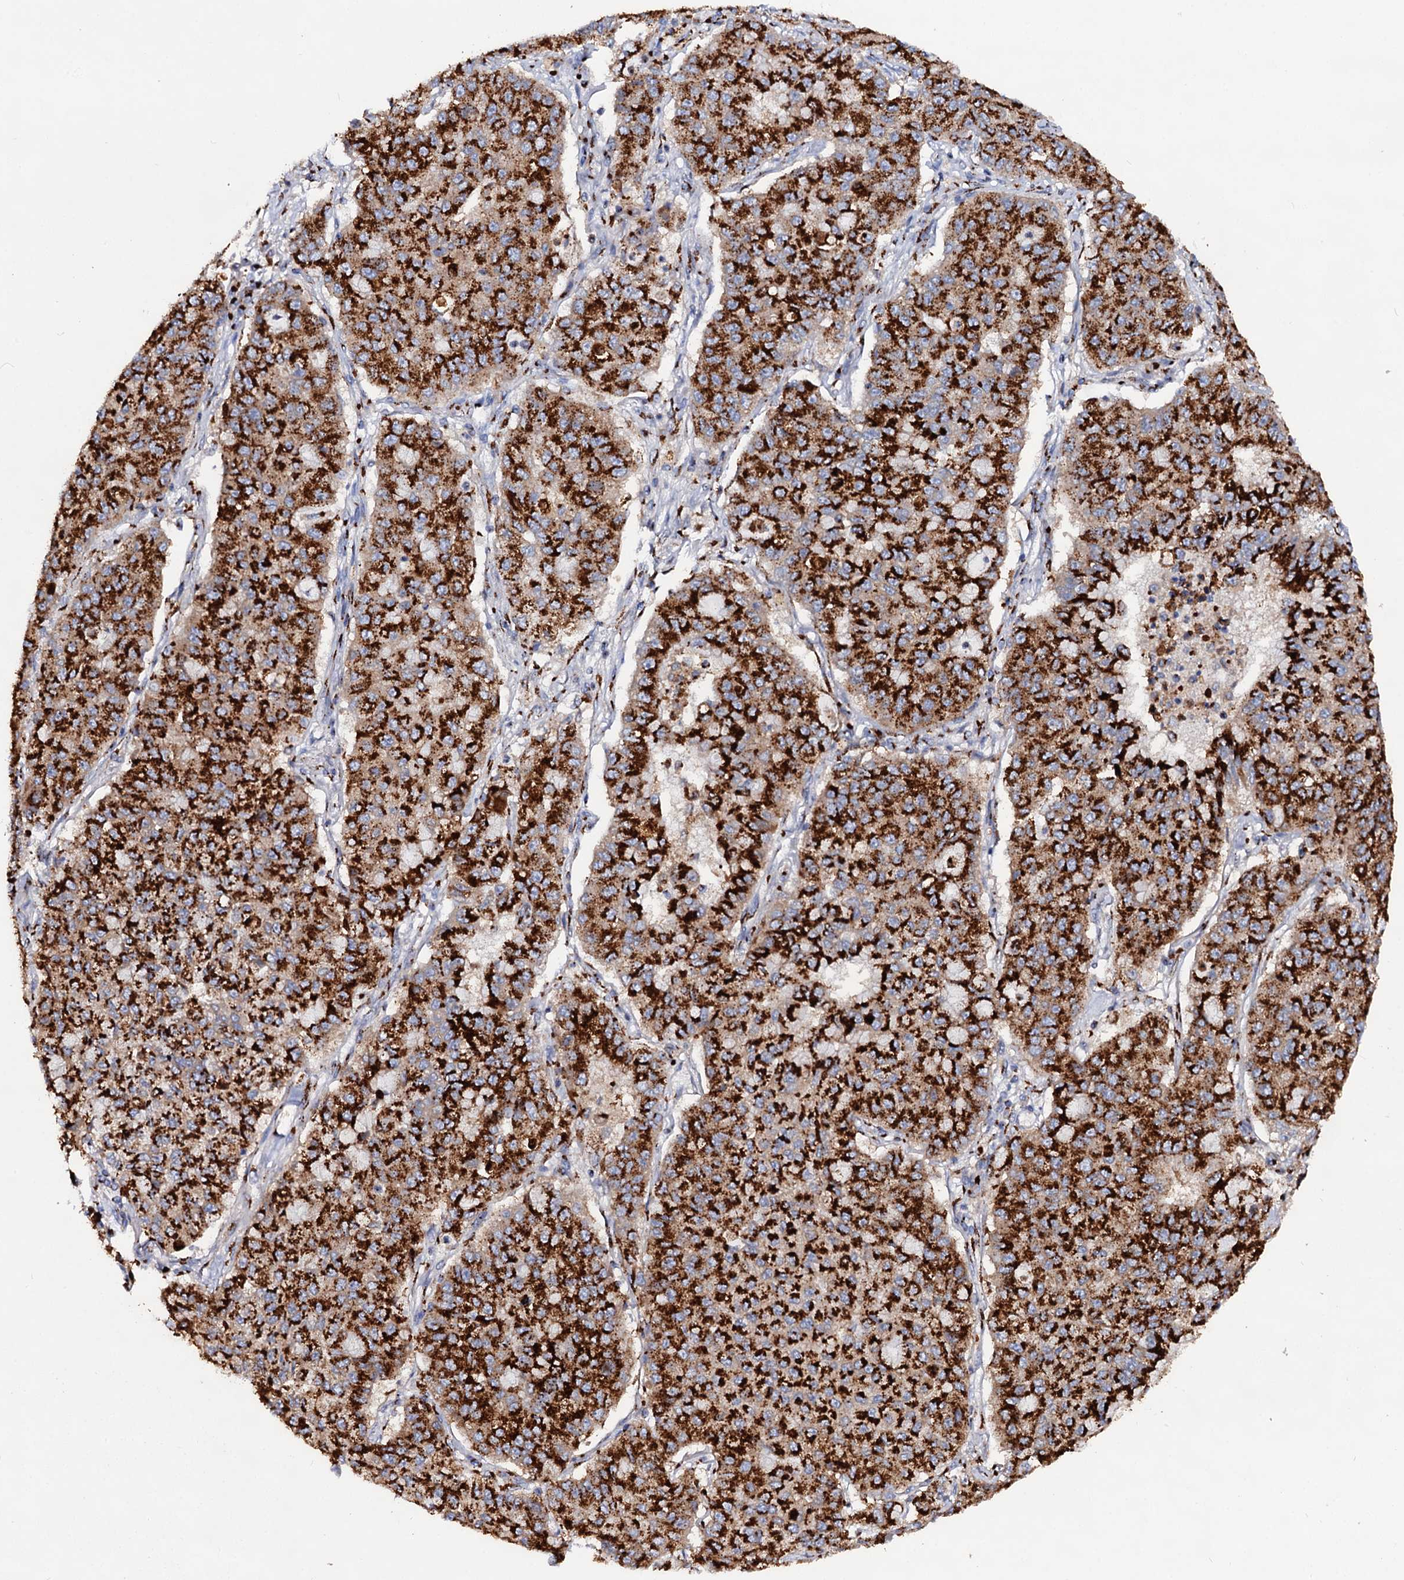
{"staining": {"intensity": "strong", "quantity": ">75%", "location": "cytoplasmic/membranous"}, "tissue": "lung cancer", "cell_type": "Tumor cells", "image_type": "cancer", "snomed": [{"axis": "morphology", "description": "Squamous cell carcinoma, NOS"}, {"axis": "topography", "description": "Lung"}], "caption": "Tumor cells reveal high levels of strong cytoplasmic/membranous expression in approximately >75% of cells in human lung cancer (squamous cell carcinoma).", "gene": "TM9SF3", "patient": {"sex": "male", "age": 74}}